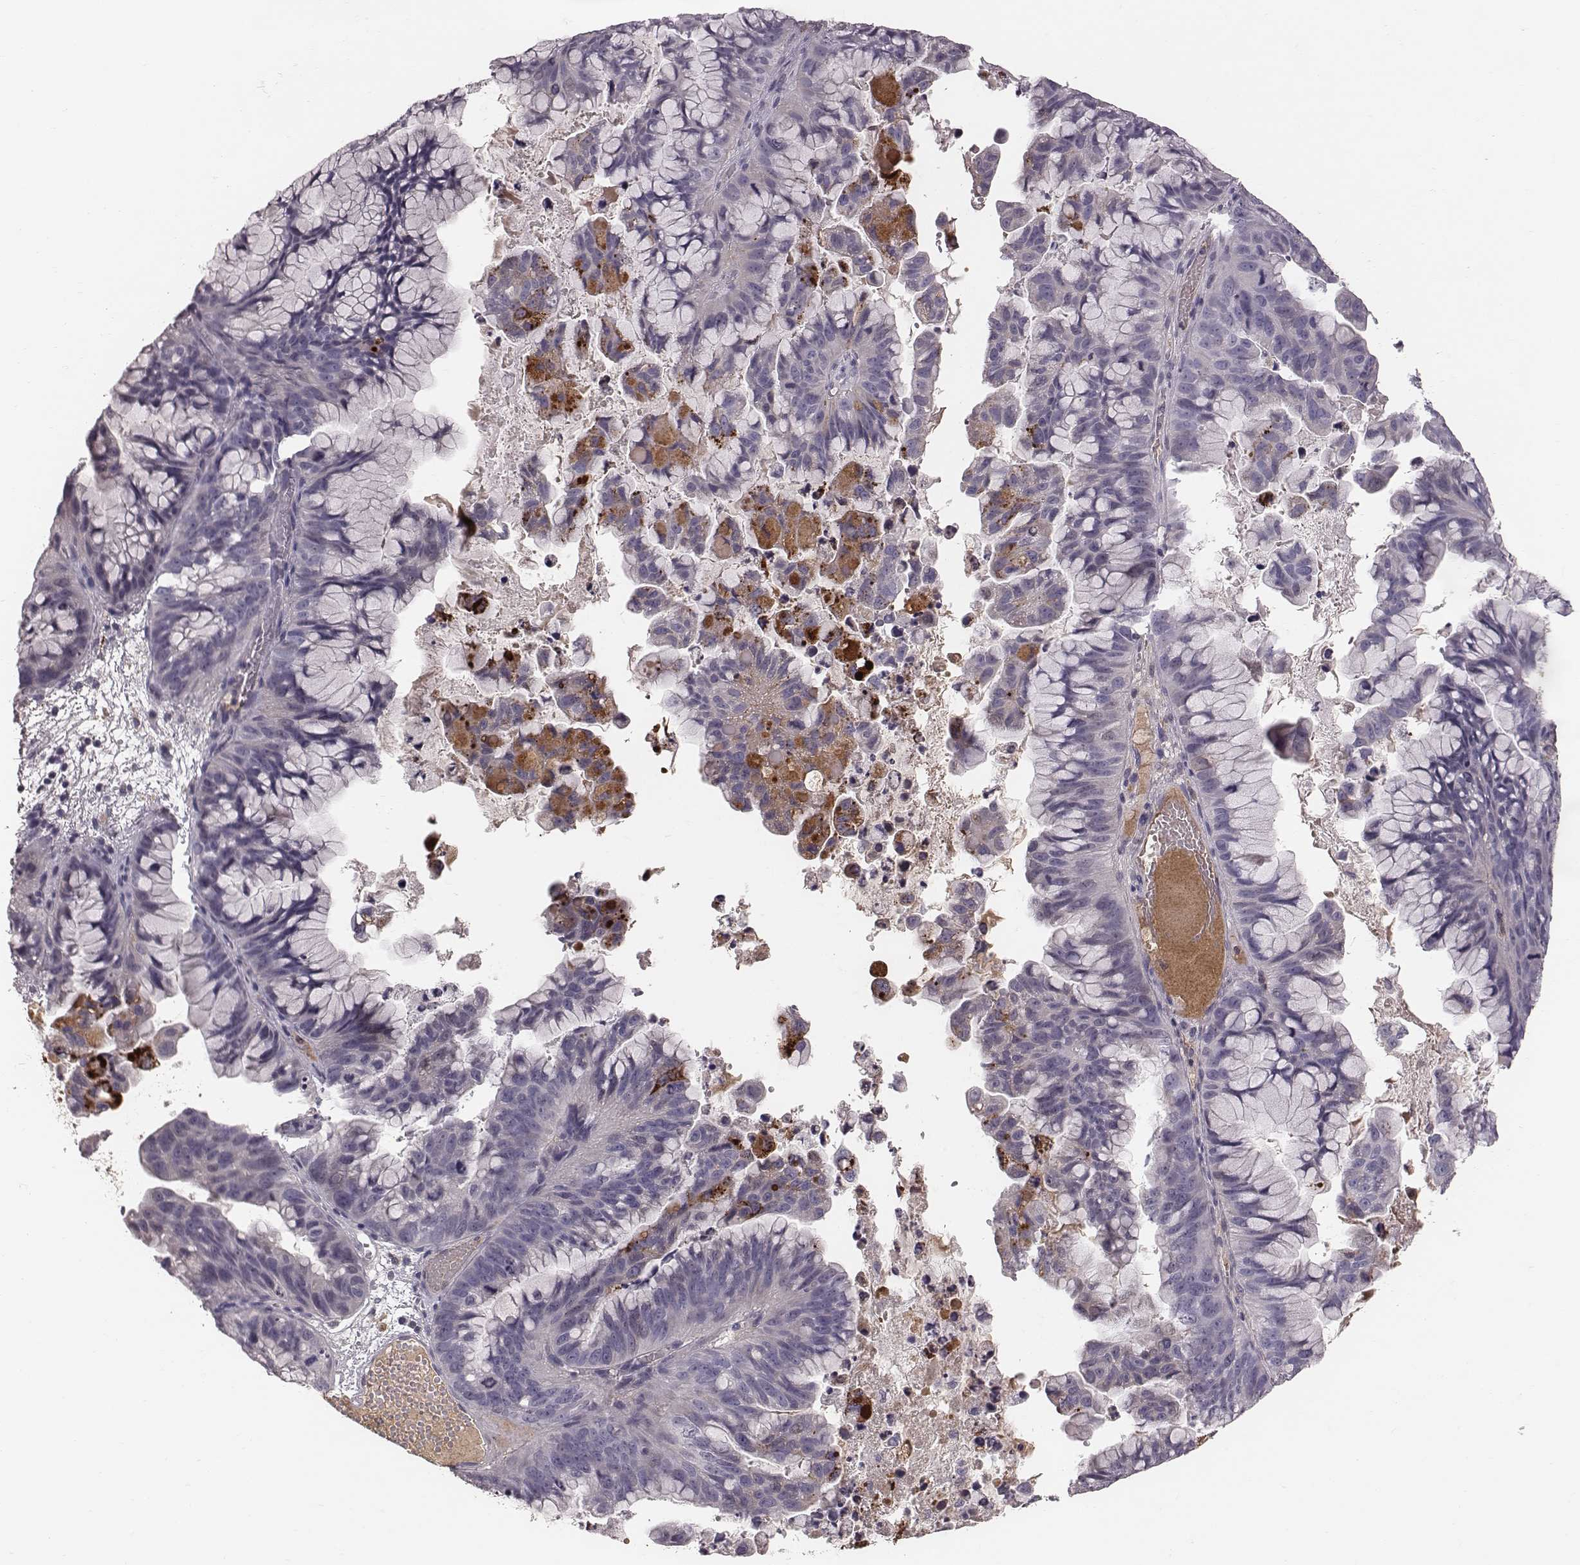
{"staining": {"intensity": "negative", "quantity": "none", "location": "none"}, "tissue": "ovarian cancer", "cell_type": "Tumor cells", "image_type": "cancer", "snomed": [{"axis": "morphology", "description": "Cystadenocarcinoma, mucinous, NOS"}, {"axis": "topography", "description": "Ovary"}], "caption": "Immunohistochemical staining of human ovarian cancer (mucinous cystadenocarcinoma) shows no significant positivity in tumor cells. (DAB immunohistochemistry visualized using brightfield microscopy, high magnification).", "gene": "CFTR", "patient": {"sex": "female", "age": 76}}